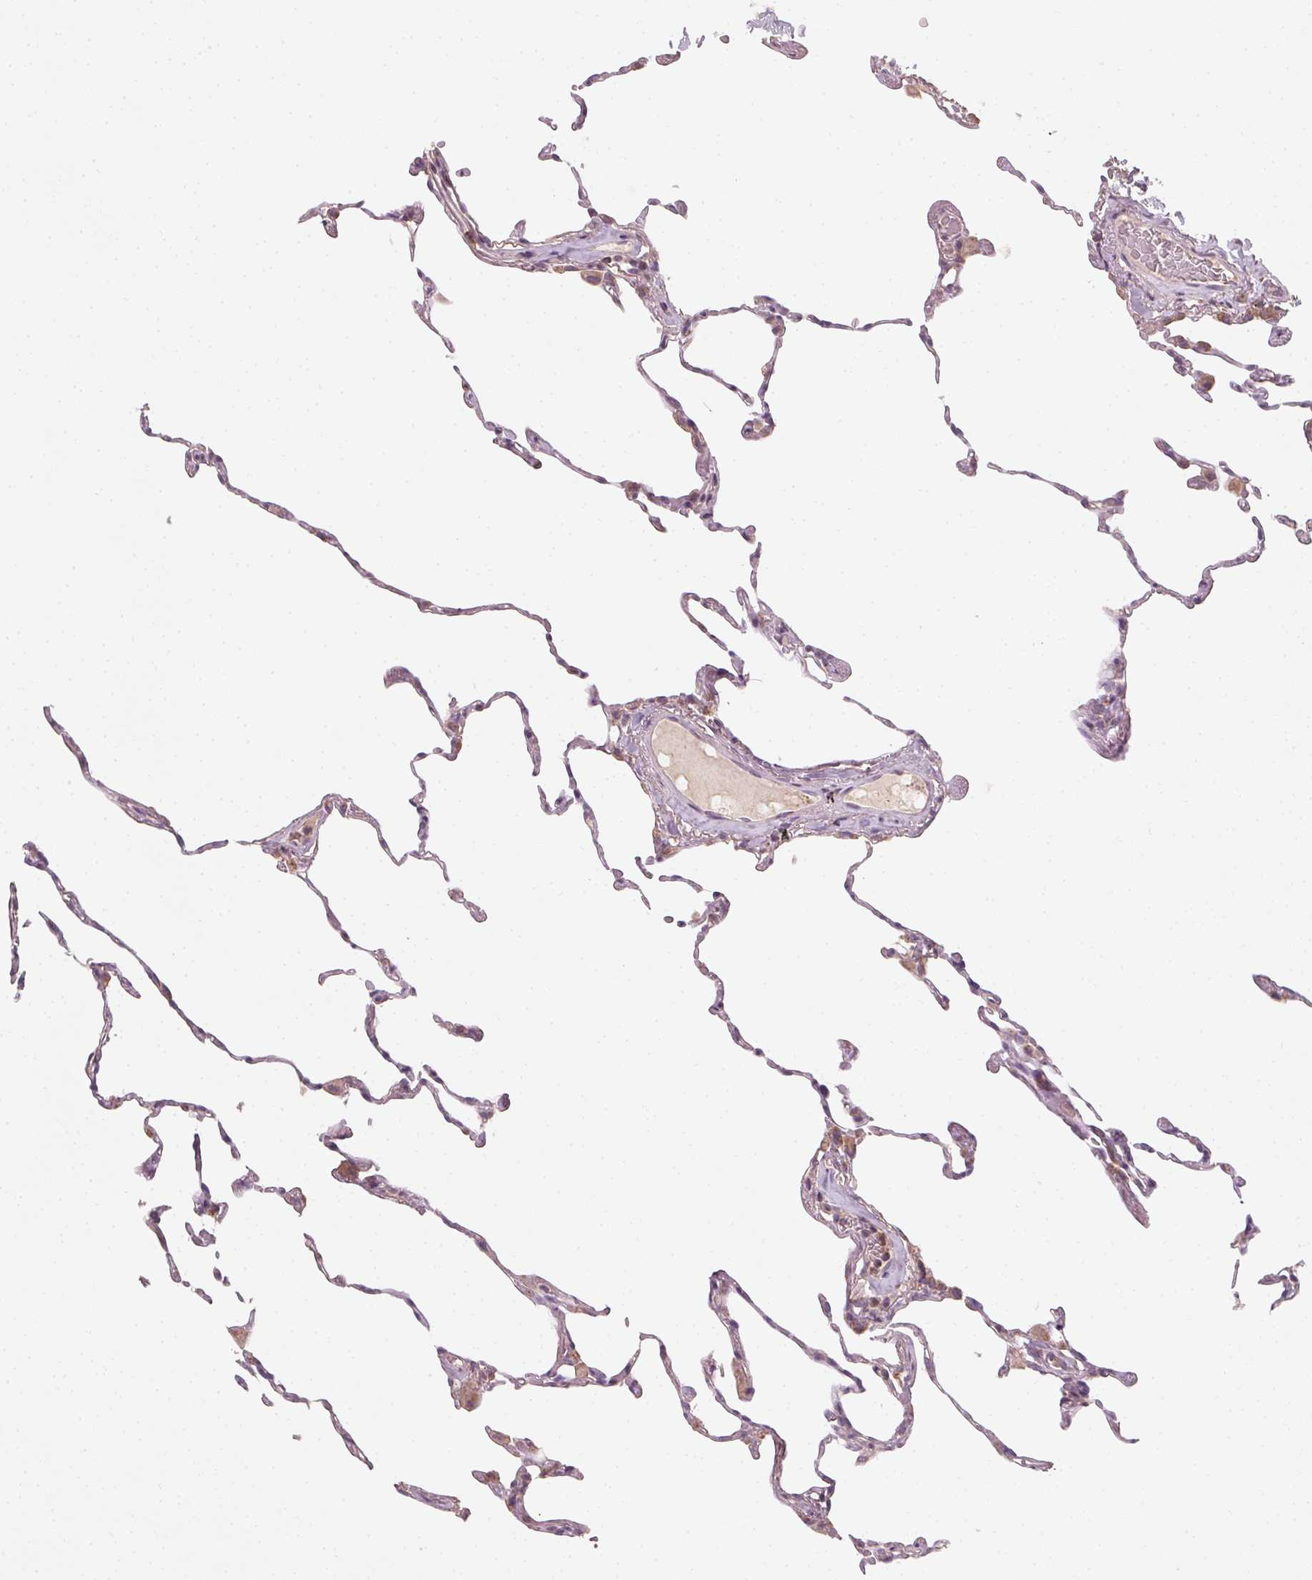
{"staining": {"intensity": "negative", "quantity": "none", "location": "none"}, "tissue": "lung", "cell_type": "Alveolar cells", "image_type": "normal", "snomed": [{"axis": "morphology", "description": "Normal tissue, NOS"}, {"axis": "topography", "description": "Lung"}], "caption": "An immunohistochemistry image of normal lung is shown. There is no staining in alveolar cells of lung.", "gene": "AP1S1", "patient": {"sex": "female", "age": 57}}